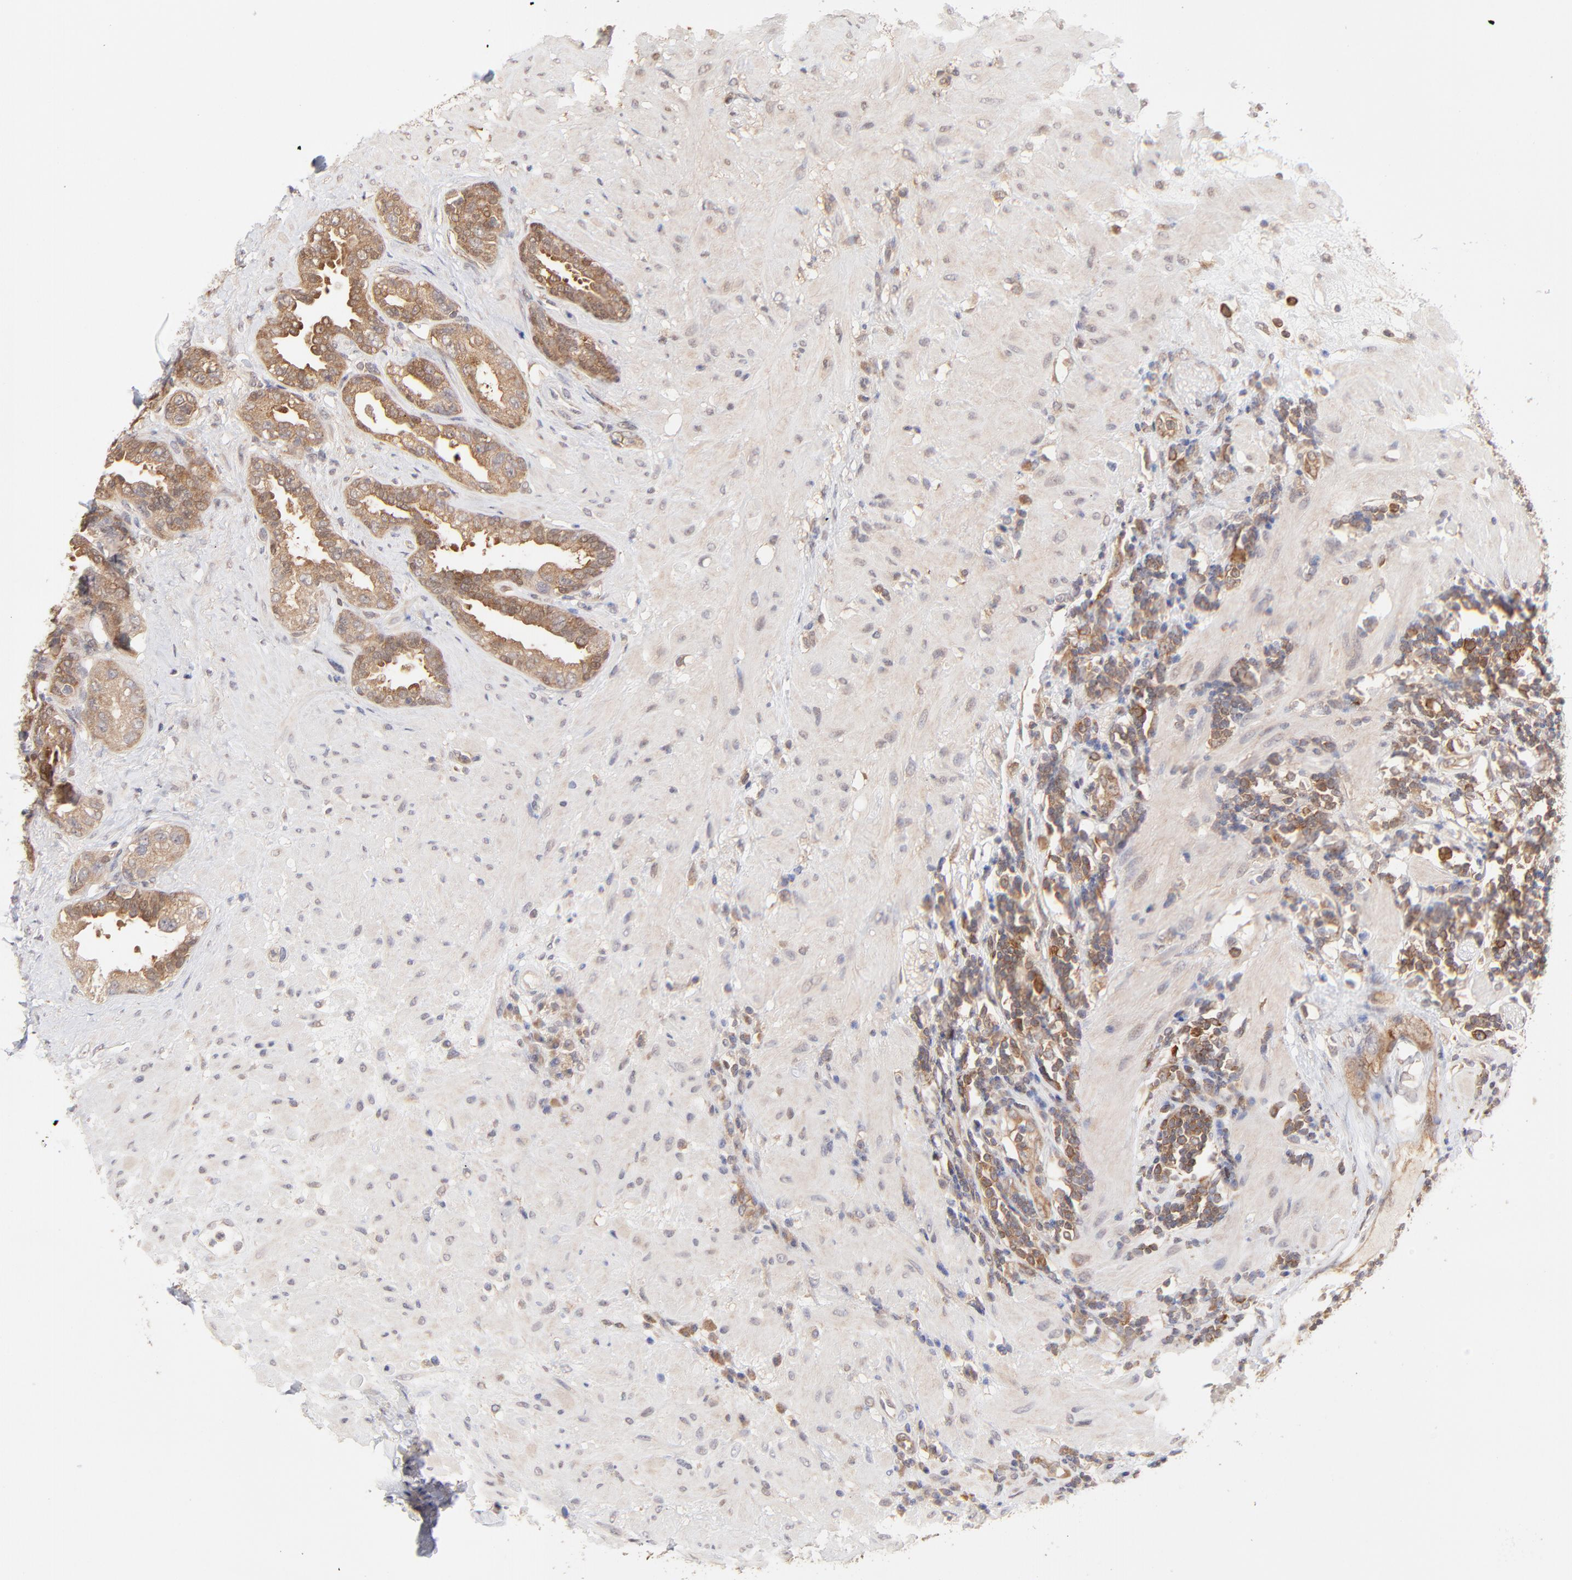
{"staining": {"intensity": "weak", "quantity": ">75%", "location": "cytoplasmic/membranous"}, "tissue": "seminal vesicle", "cell_type": "Glandular cells", "image_type": "normal", "snomed": [{"axis": "morphology", "description": "Normal tissue, NOS"}, {"axis": "topography", "description": "Seminal veicle"}], "caption": "A micrograph showing weak cytoplasmic/membranous positivity in approximately >75% of glandular cells in benign seminal vesicle, as visualized by brown immunohistochemical staining.", "gene": "GART", "patient": {"sex": "male", "age": 61}}